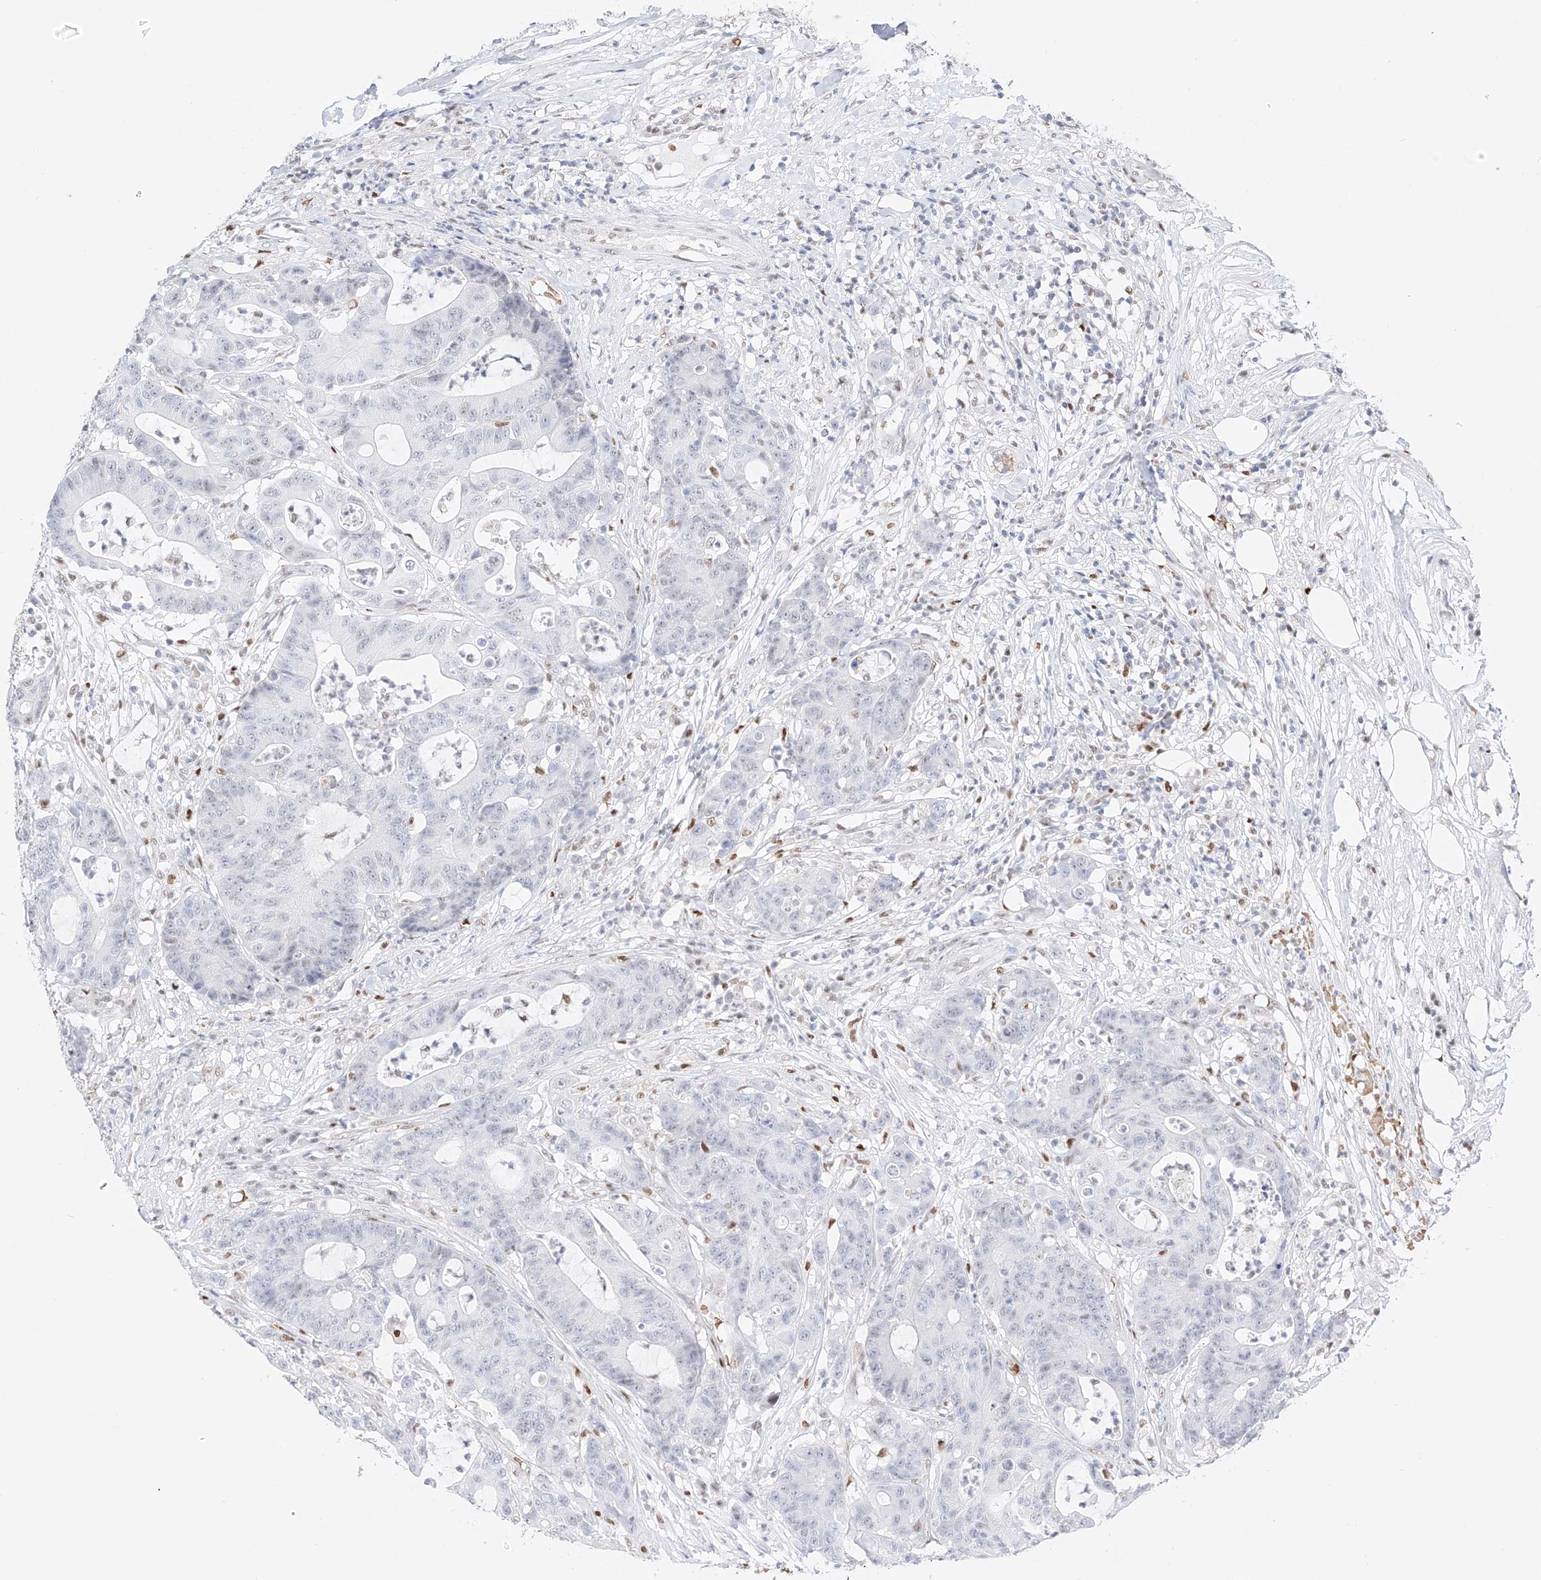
{"staining": {"intensity": "negative", "quantity": "none", "location": "none"}, "tissue": "colorectal cancer", "cell_type": "Tumor cells", "image_type": "cancer", "snomed": [{"axis": "morphology", "description": "Adenocarcinoma, NOS"}, {"axis": "topography", "description": "Colon"}], "caption": "DAB (3,3'-diaminobenzidine) immunohistochemical staining of human adenocarcinoma (colorectal) shows no significant staining in tumor cells. (Immunohistochemistry, brightfield microscopy, high magnification).", "gene": "APIP", "patient": {"sex": "female", "age": 84}}